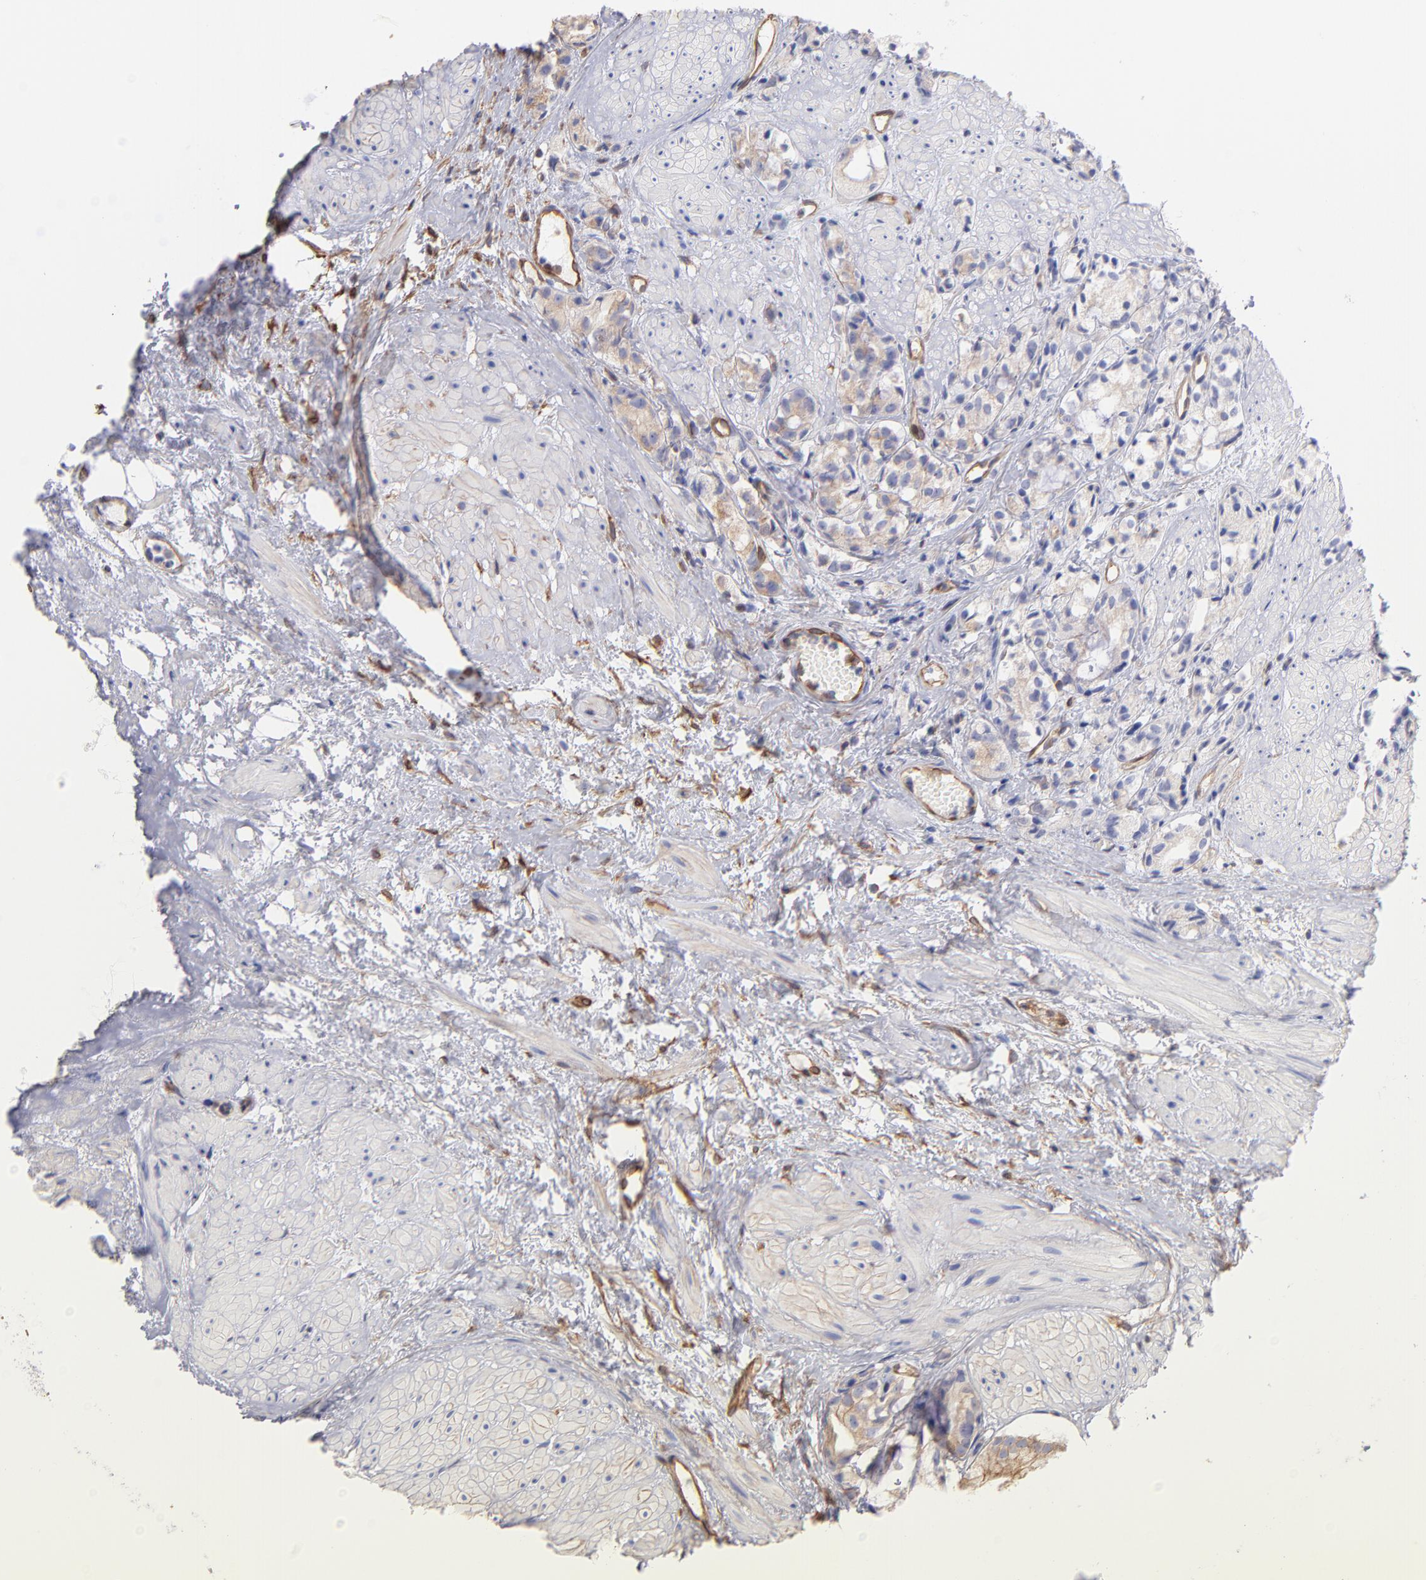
{"staining": {"intensity": "weak", "quantity": "25%-75%", "location": "cytoplasmic/membranous"}, "tissue": "prostate cancer", "cell_type": "Tumor cells", "image_type": "cancer", "snomed": [{"axis": "morphology", "description": "Adenocarcinoma, High grade"}, {"axis": "topography", "description": "Prostate"}], "caption": "This histopathology image exhibits immunohistochemistry (IHC) staining of prostate cancer, with low weak cytoplasmic/membranous expression in about 25%-75% of tumor cells.", "gene": "PLEC", "patient": {"sex": "male", "age": 85}}